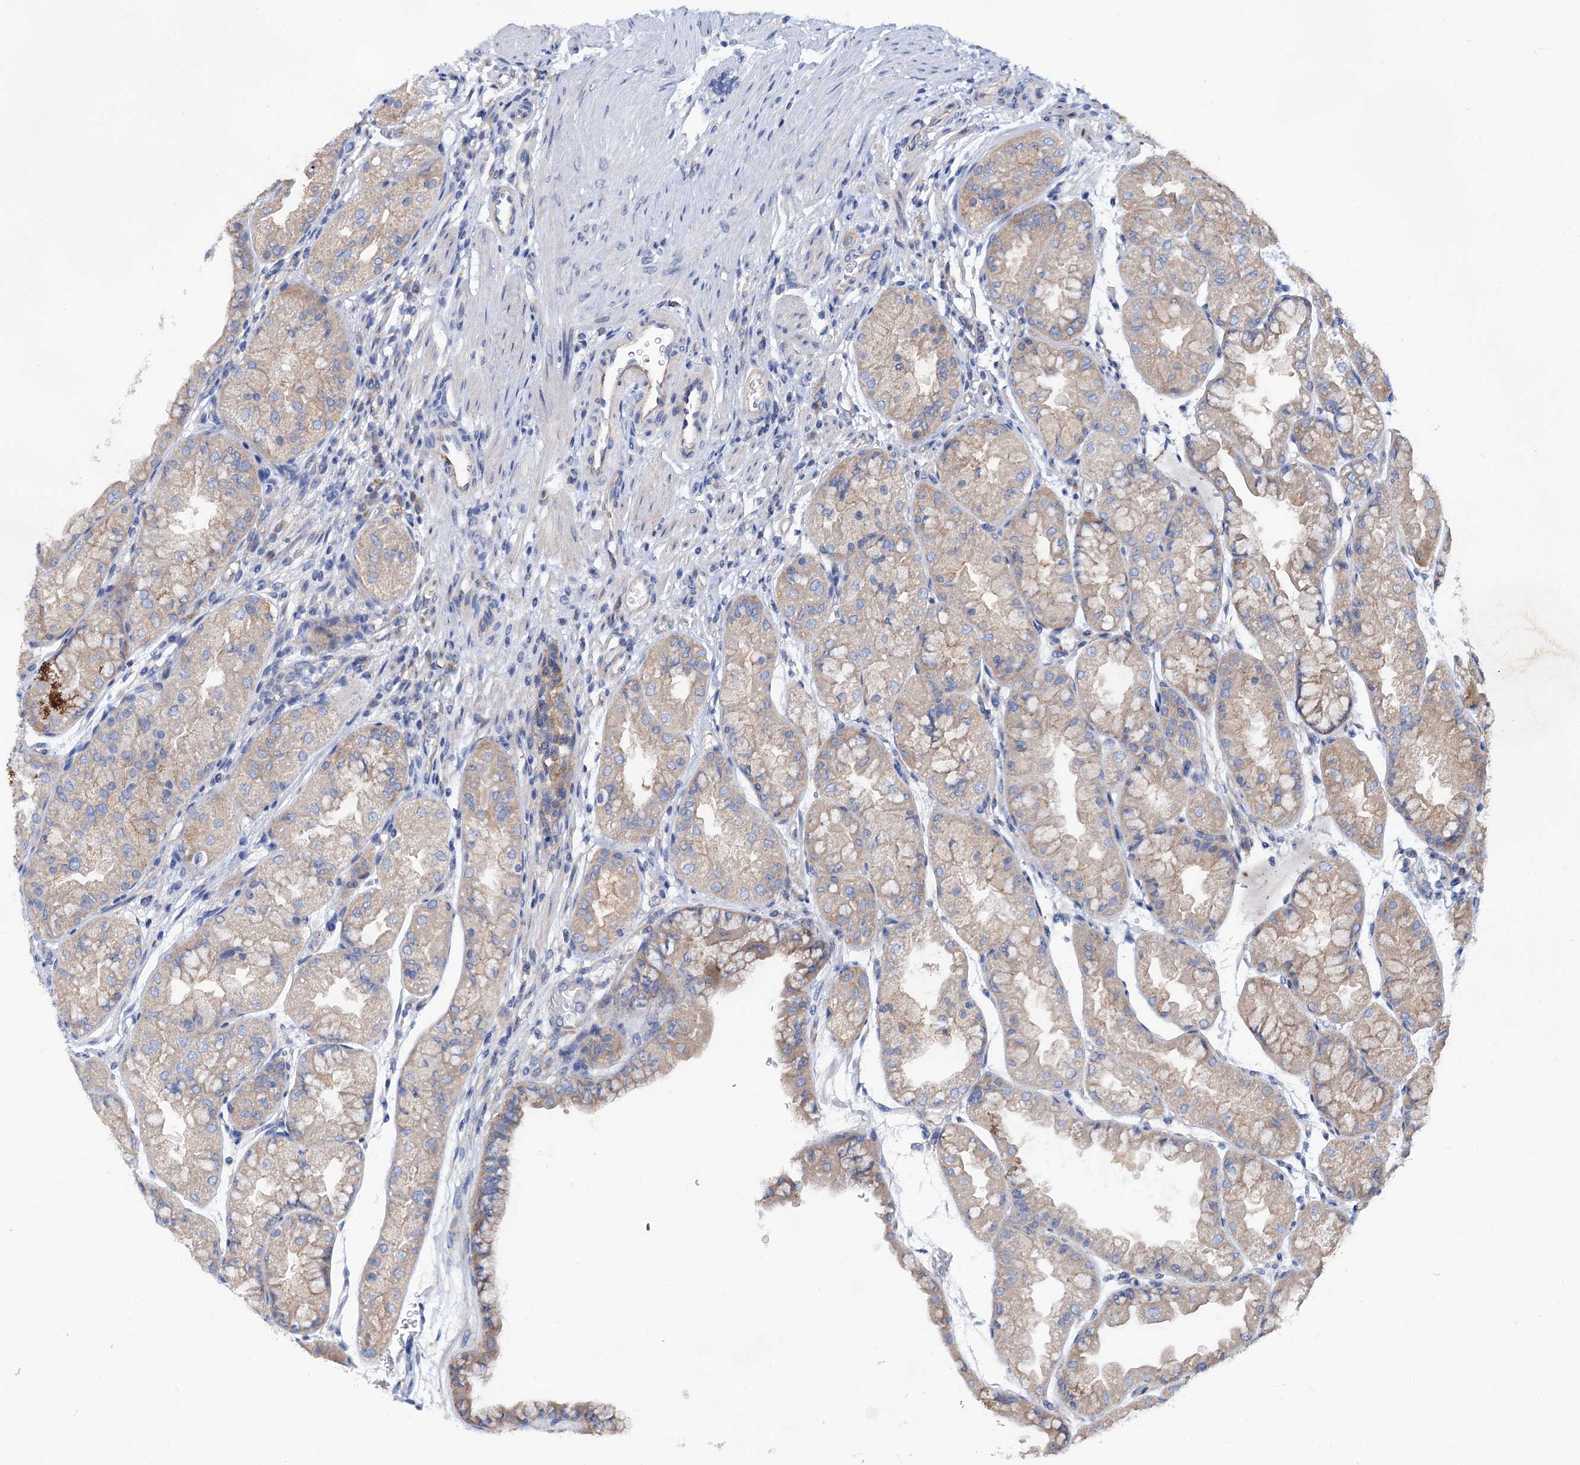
{"staining": {"intensity": "moderate", "quantity": "25%-75%", "location": "cytoplasmic/membranous"}, "tissue": "stomach", "cell_type": "Glandular cells", "image_type": "normal", "snomed": [{"axis": "morphology", "description": "Normal tissue, NOS"}, {"axis": "topography", "description": "Stomach, upper"}], "caption": "Immunohistochemical staining of normal human stomach displays moderate cytoplasmic/membranous protein positivity in about 25%-75% of glandular cells. Immunohistochemistry (ihc) stains the protein of interest in brown and the nuclei are stained blue.", "gene": "TRIM55", "patient": {"sex": "male", "age": 47}}